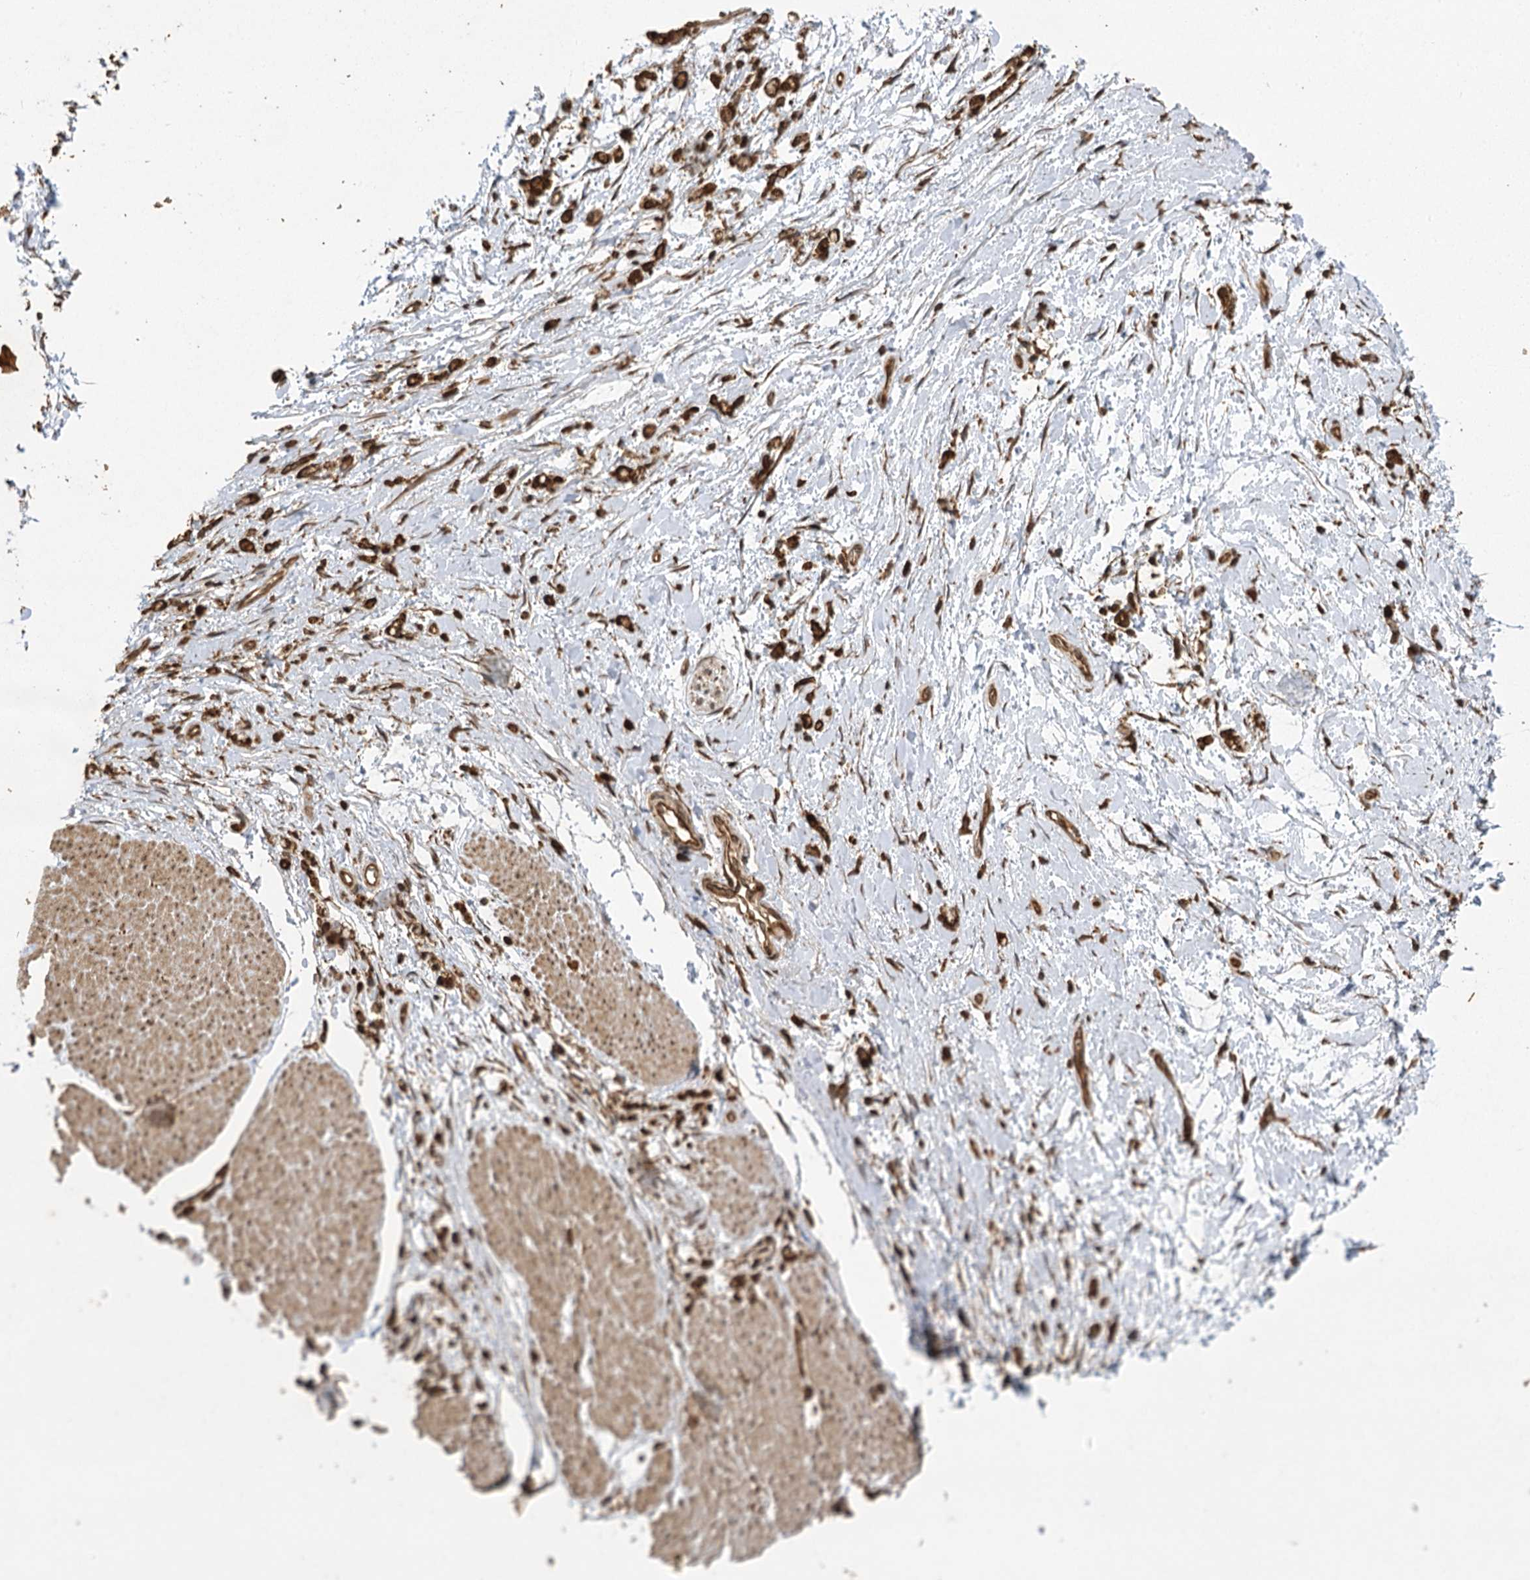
{"staining": {"intensity": "strong", "quantity": ">75%", "location": "cytoplasmic/membranous,nuclear"}, "tissue": "stomach cancer", "cell_type": "Tumor cells", "image_type": "cancer", "snomed": [{"axis": "morphology", "description": "Adenocarcinoma, NOS"}, {"axis": "topography", "description": "Stomach"}], "caption": "DAB (3,3'-diaminobenzidine) immunohistochemical staining of human adenocarcinoma (stomach) exhibits strong cytoplasmic/membranous and nuclear protein expression in approximately >75% of tumor cells.", "gene": "IL11RA", "patient": {"sex": "female", "age": 60}}